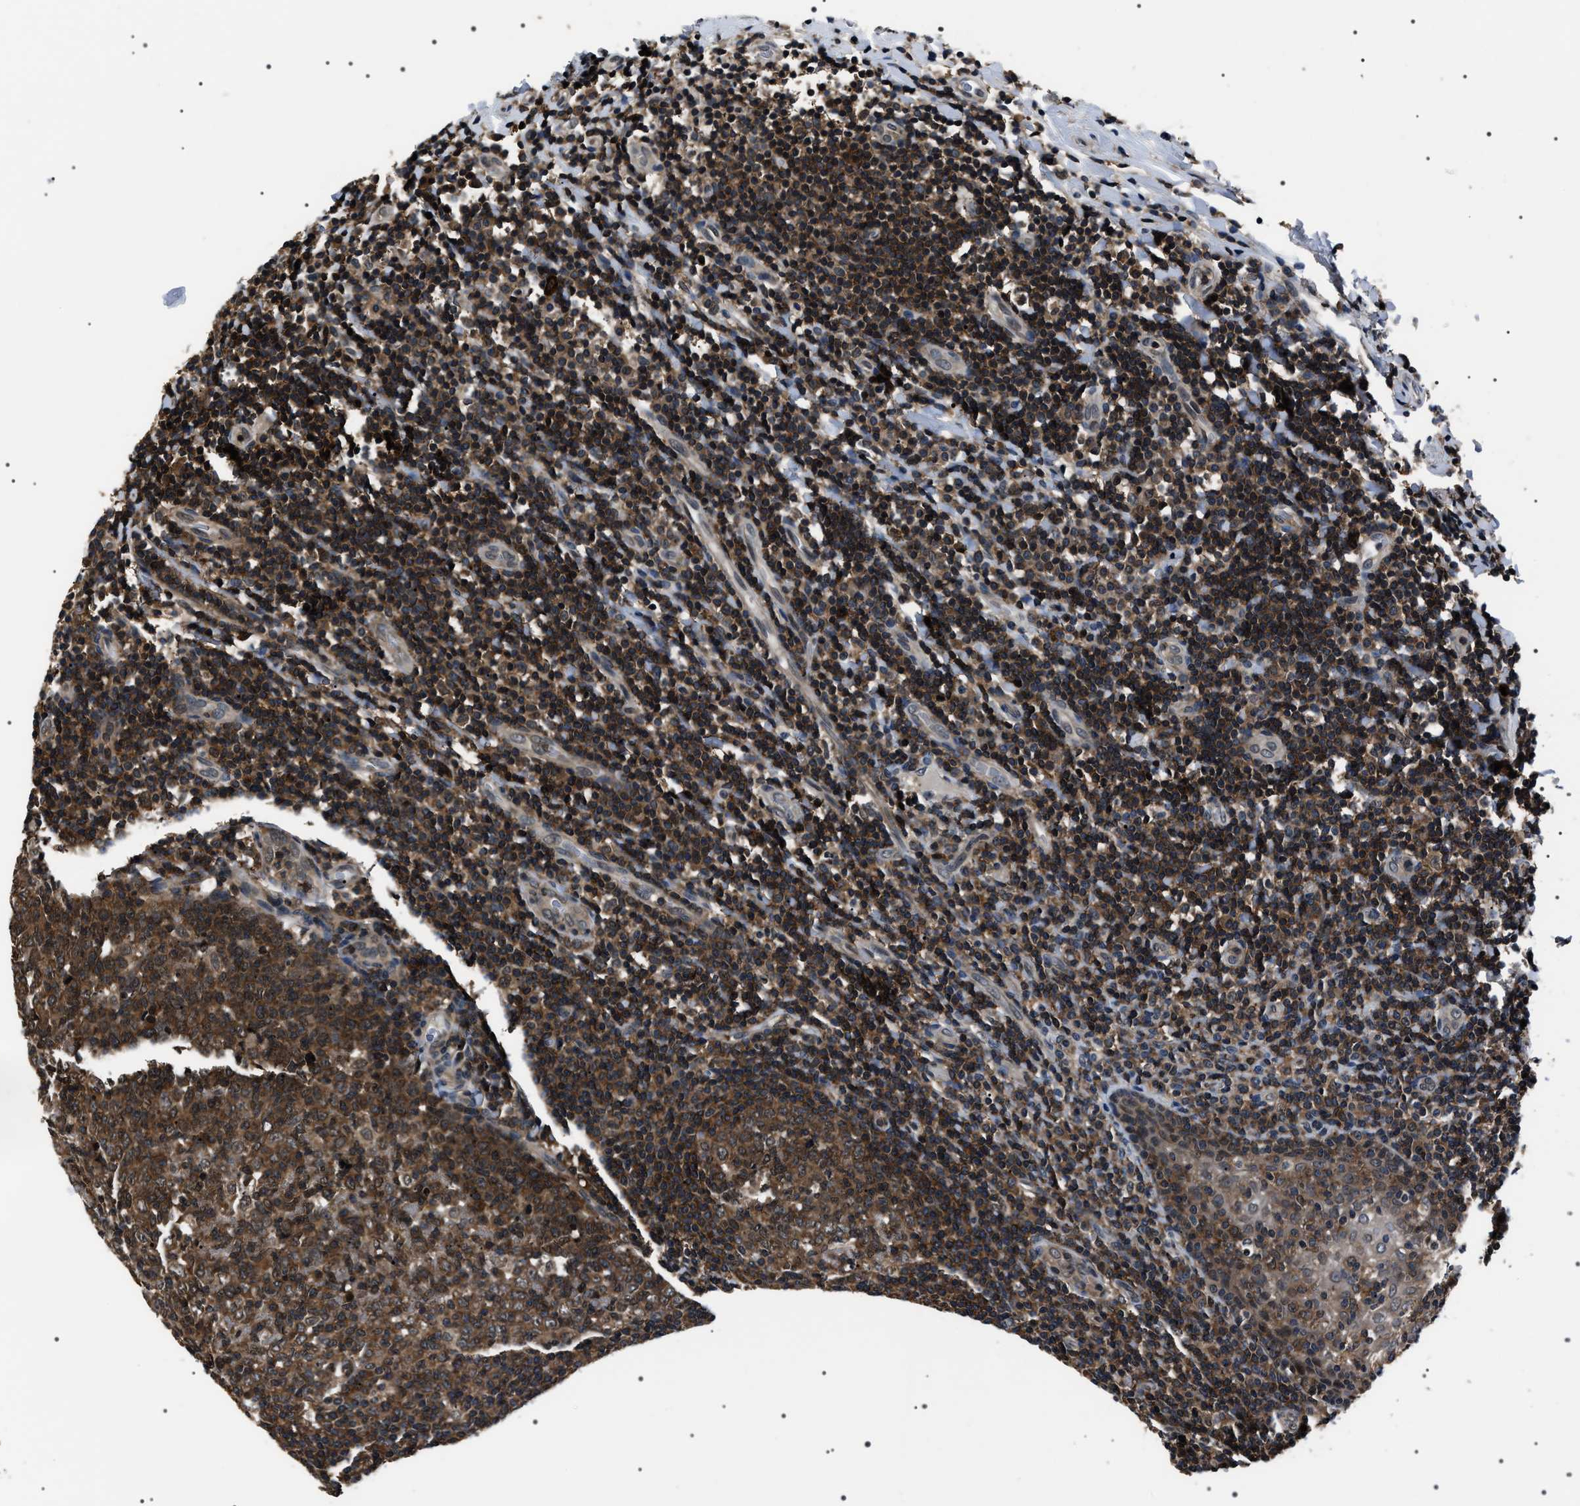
{"staining": {"intensity": "moderate", "quantity": ">75%", "location": "cytoplasmic/membranous"}, "tissue": "tonsil", "cell_type": "Germinal center cells", "image_type": "normal", "snomed": [{"axis": "morphology", "description": "Normal tissue, NOS"}, {"axis": "topography", "description": "Tonsil"}], "caption": "Germinal center cells exhibit medium levels of moderate cytoplasmic/membranous positivity in approximately >75% of cells in benign tonsil. Ihc stains the protein in brown and the nuclei are stained blue.", "gene": "SIPA1", "patient": {"sex": "male", "age": 31}}